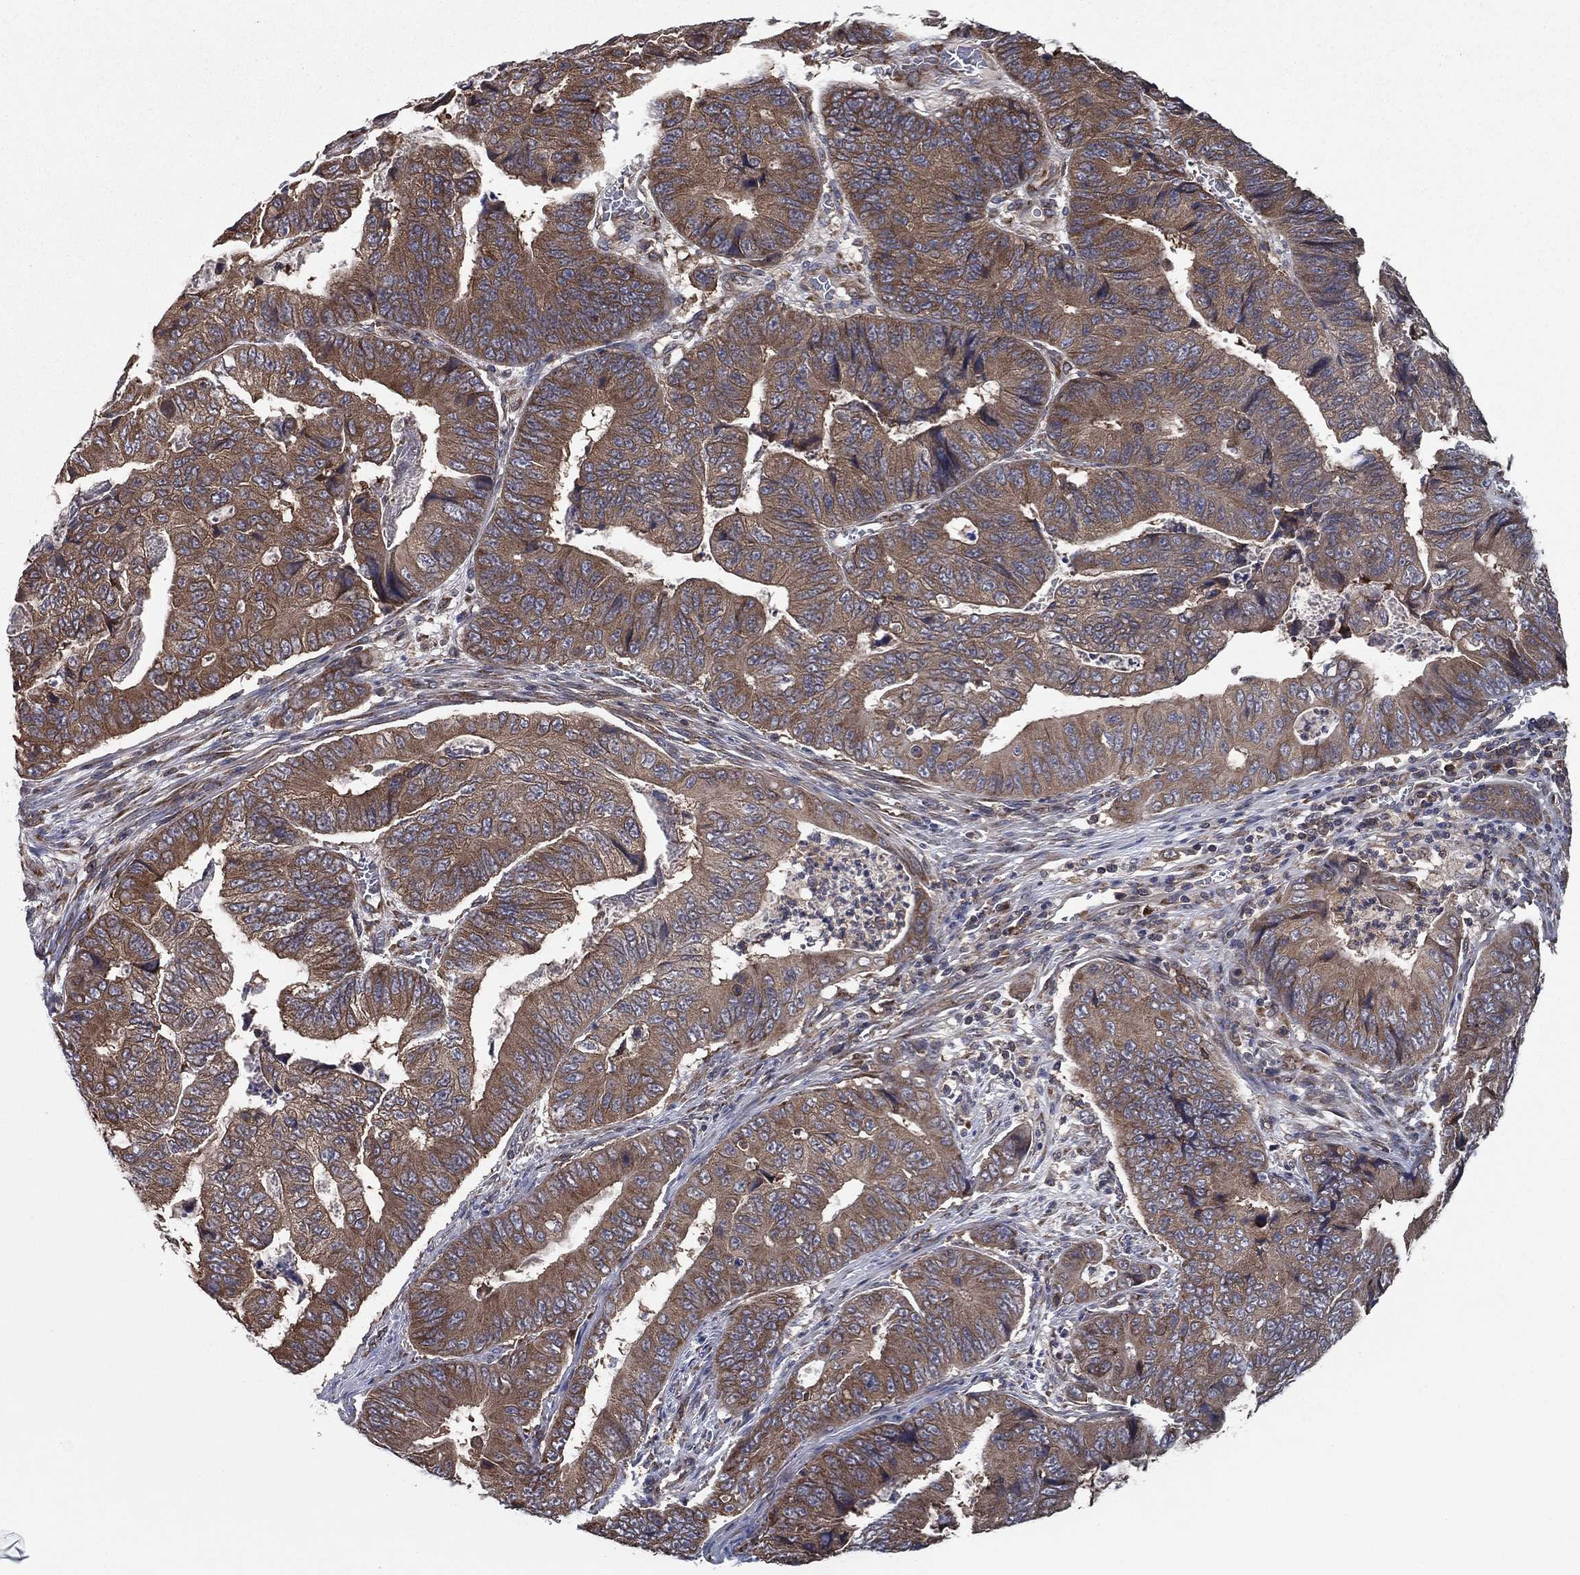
{"staining": {"intensity": "moderate", "quantity": ">75%", "location": "cytoplasmic/membranous"}, "tissue": "colorectal cancer", "cell_type": "Tumor cells", "image_type": "cancer", "snomed": [{"axis": "morphology", "description": "Adenocarcinoma, NOS"}, {"axis": "topography", "description": "Colon"}], "caption": "This is a histology image of immunohistochemistry (IHC) staining of colorectal cancer, which shows moderate staining in the cytoplasmic/membranous of tumor cells.", "gene": "C2orf76", "patient": {"sex": "female", "age": 48}}